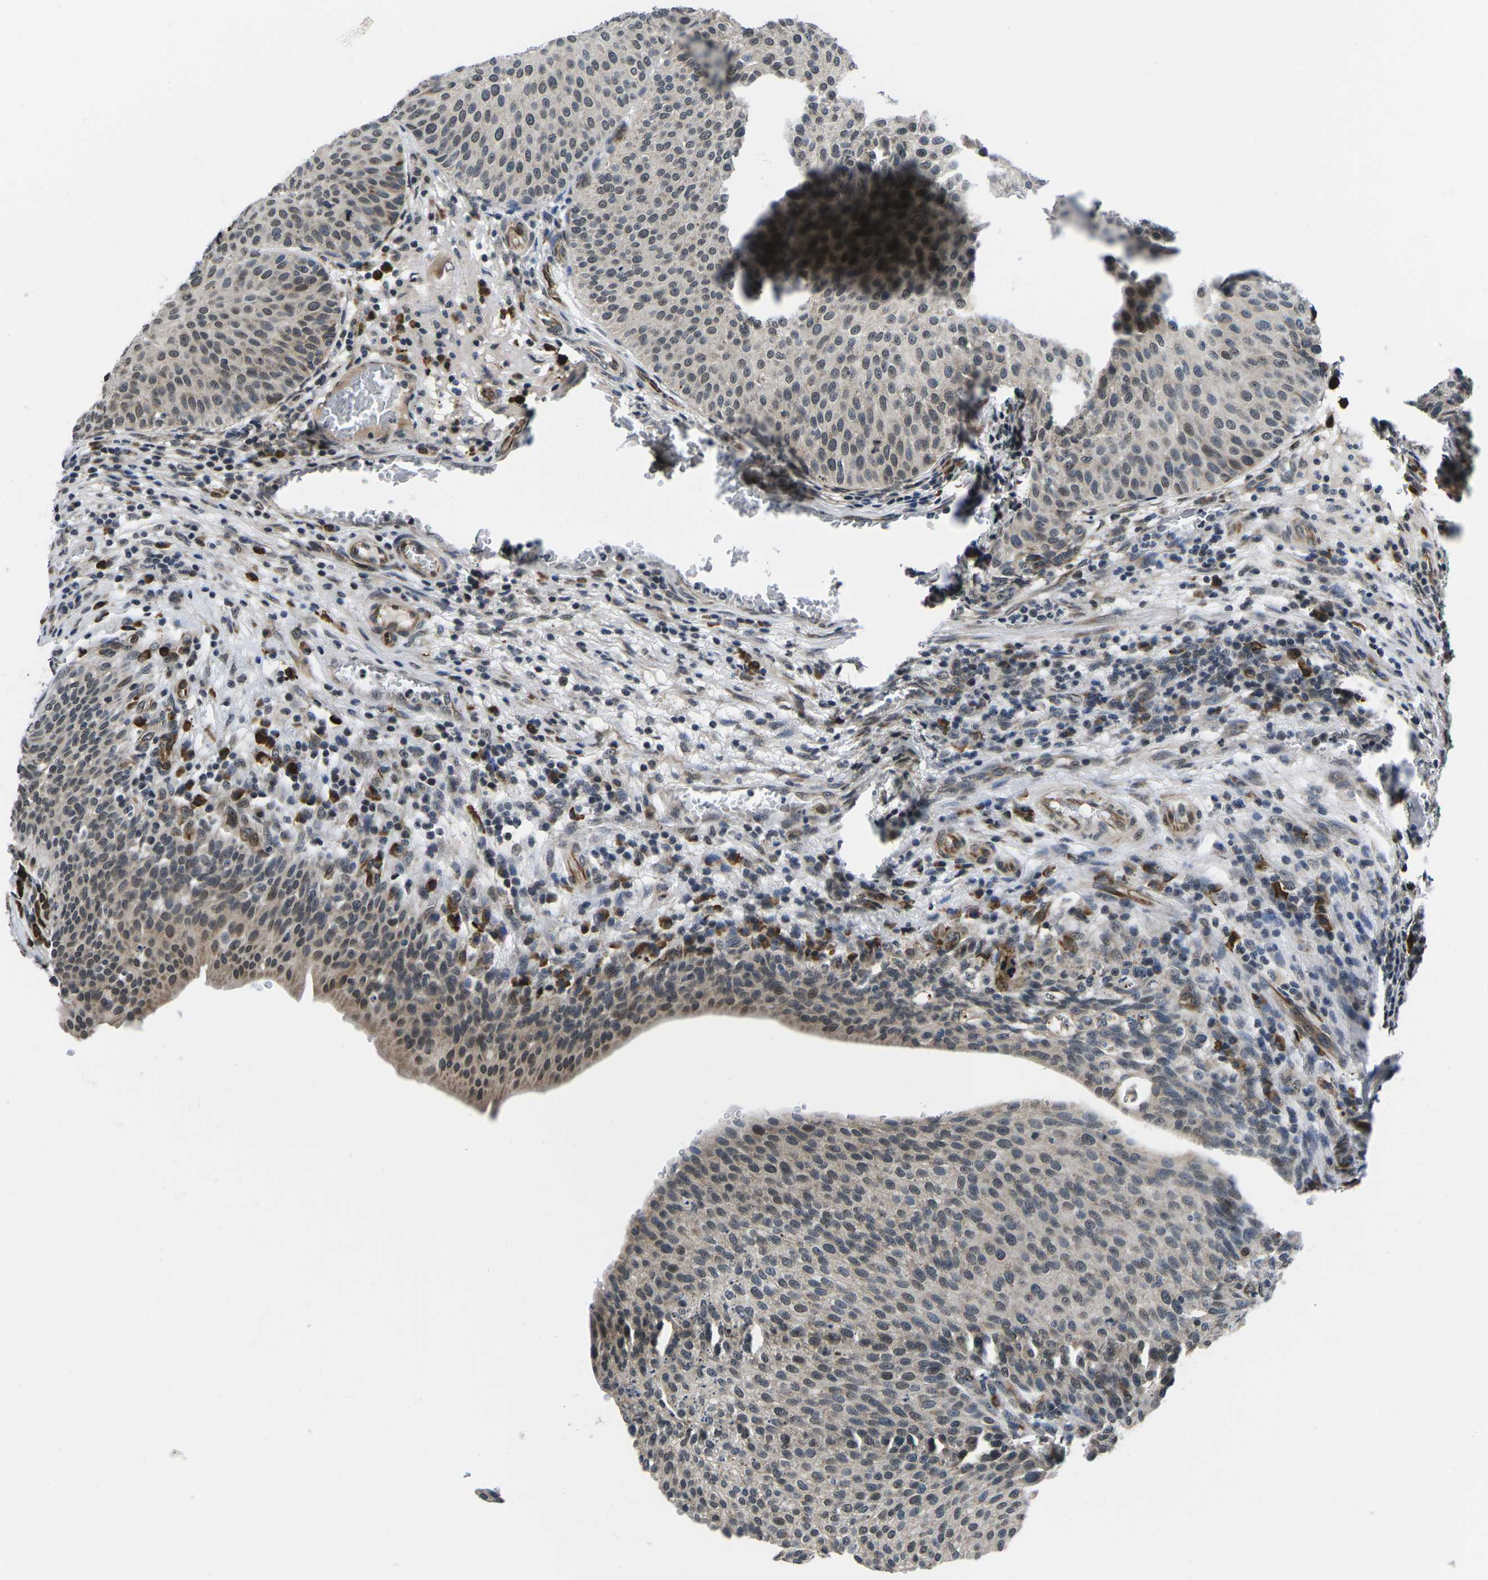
{"staining": {"intensity": "moderate", "quantity": "25%-75%", "location": "nuclear"}, "tissue": "urothelial cancer", "cell_type": "Tumor cells", "image_type": "cancer", "snomed": [{"axis": "morphology", "description": "Urothelial carcinoma, Low grade"}, {"axis": "topography", "description": "Smooth muscle"}, {"axis": "topography", "description": "Urinary bladder"}], "caption": "The image displays staining of urothelial cancer, revealing moderate nuclear protein expression (brown color) within tumor cells.", "gene": "CCNE1", "patient": {"sex": "male", "age": 60}}